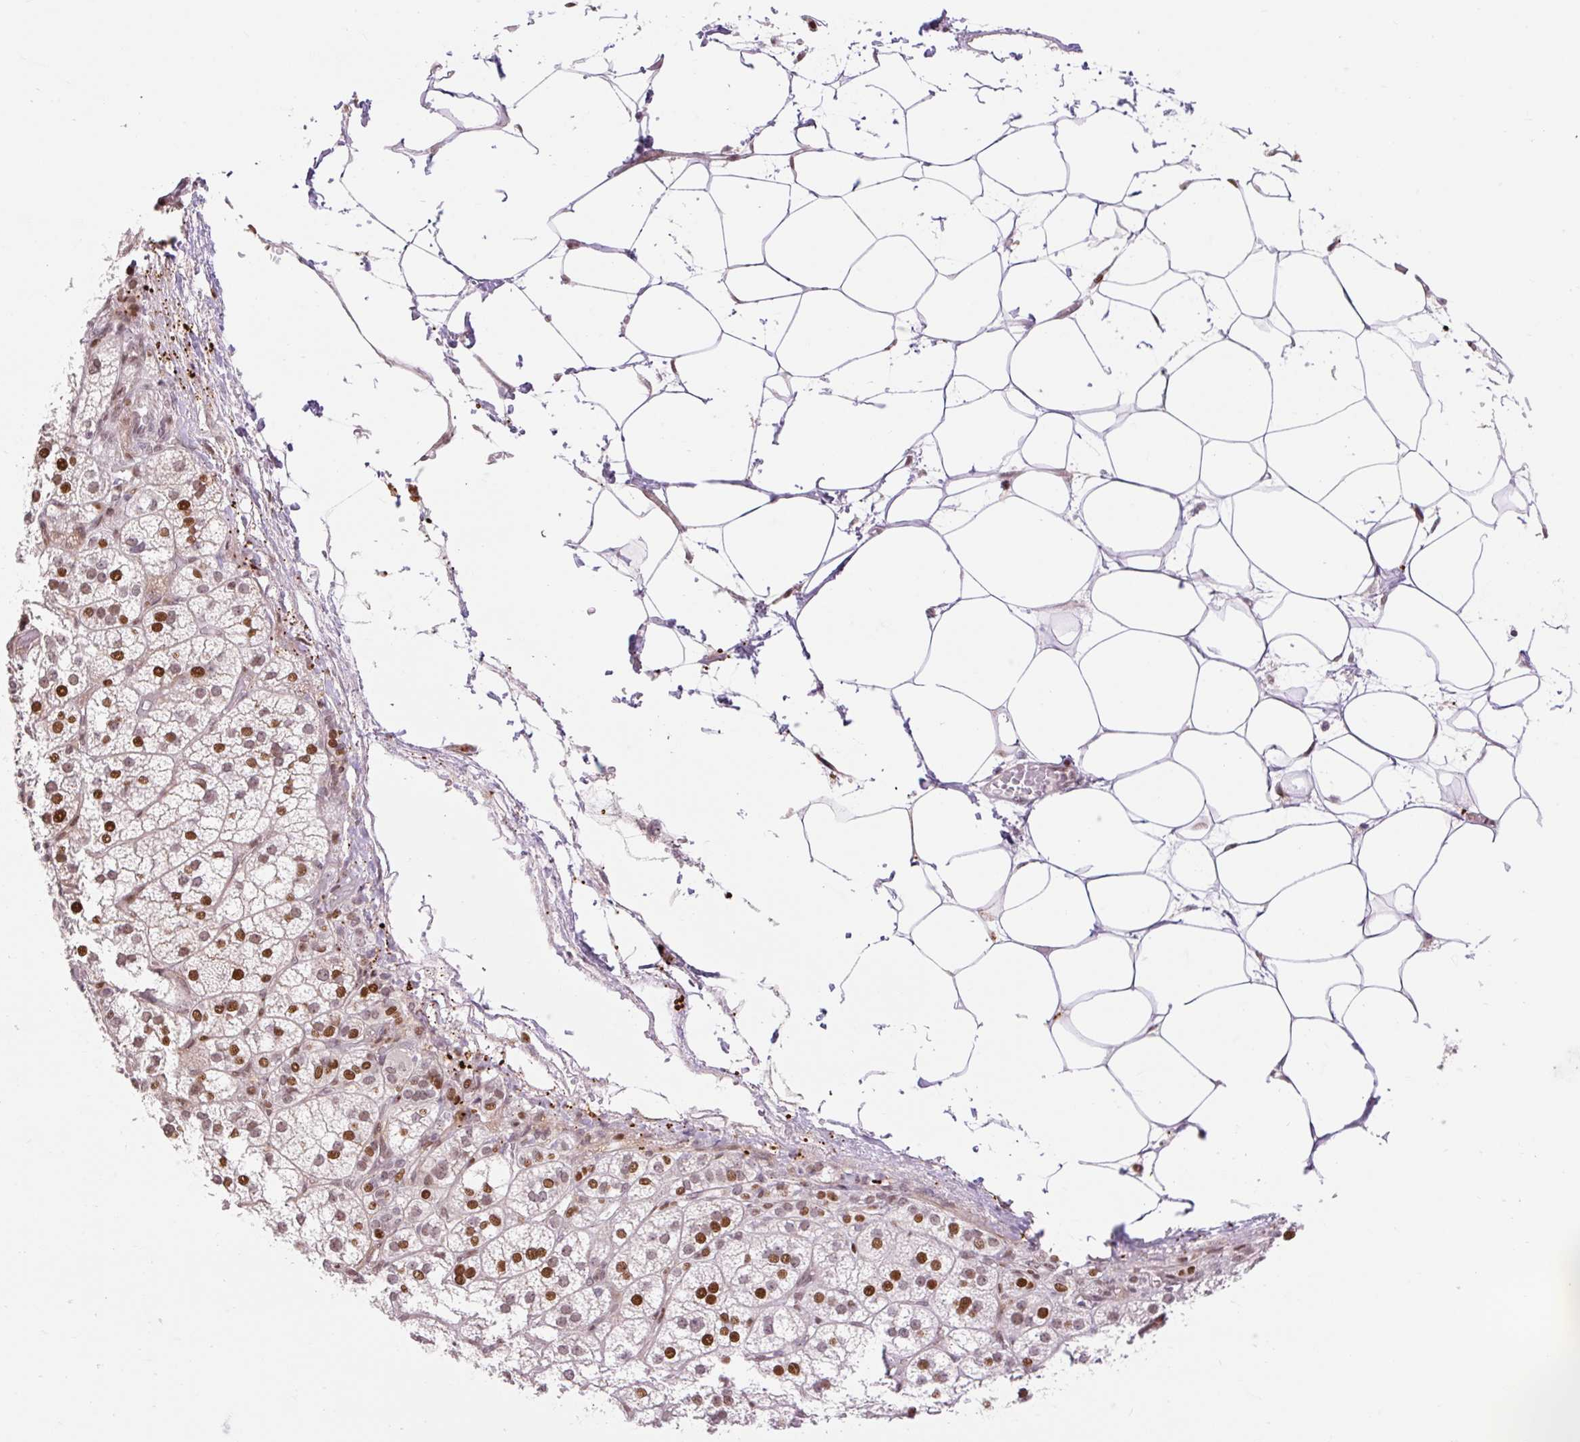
{"staining": {"intensity": "strong", "quantity": ">75%", "location": "nuclear"}, "tissue": "adrenal gland", "cell_type": "Glandular cells", "image_type": "normal", "snomed": [{"axis": "morphology", "description": "Normal tissue, NOS"}, {"axis": "topography", "description": "Adrenal gland"}], "caption": "DAB (3,3'-diaminobenzidine) immunohistochemical staining of normal adrenal gland displays strong nuclear protein positivity in about >75% of glandular cells. The staining was performed using DAB (3,3'-diaminobenzidine) to visualize the protein expression in brown, while the nuclei were stained in blue with hematoxylin (Magnification: 20x).", "gene": "RIPPLY3", "patient": {"sex": "female", "age": 60}}